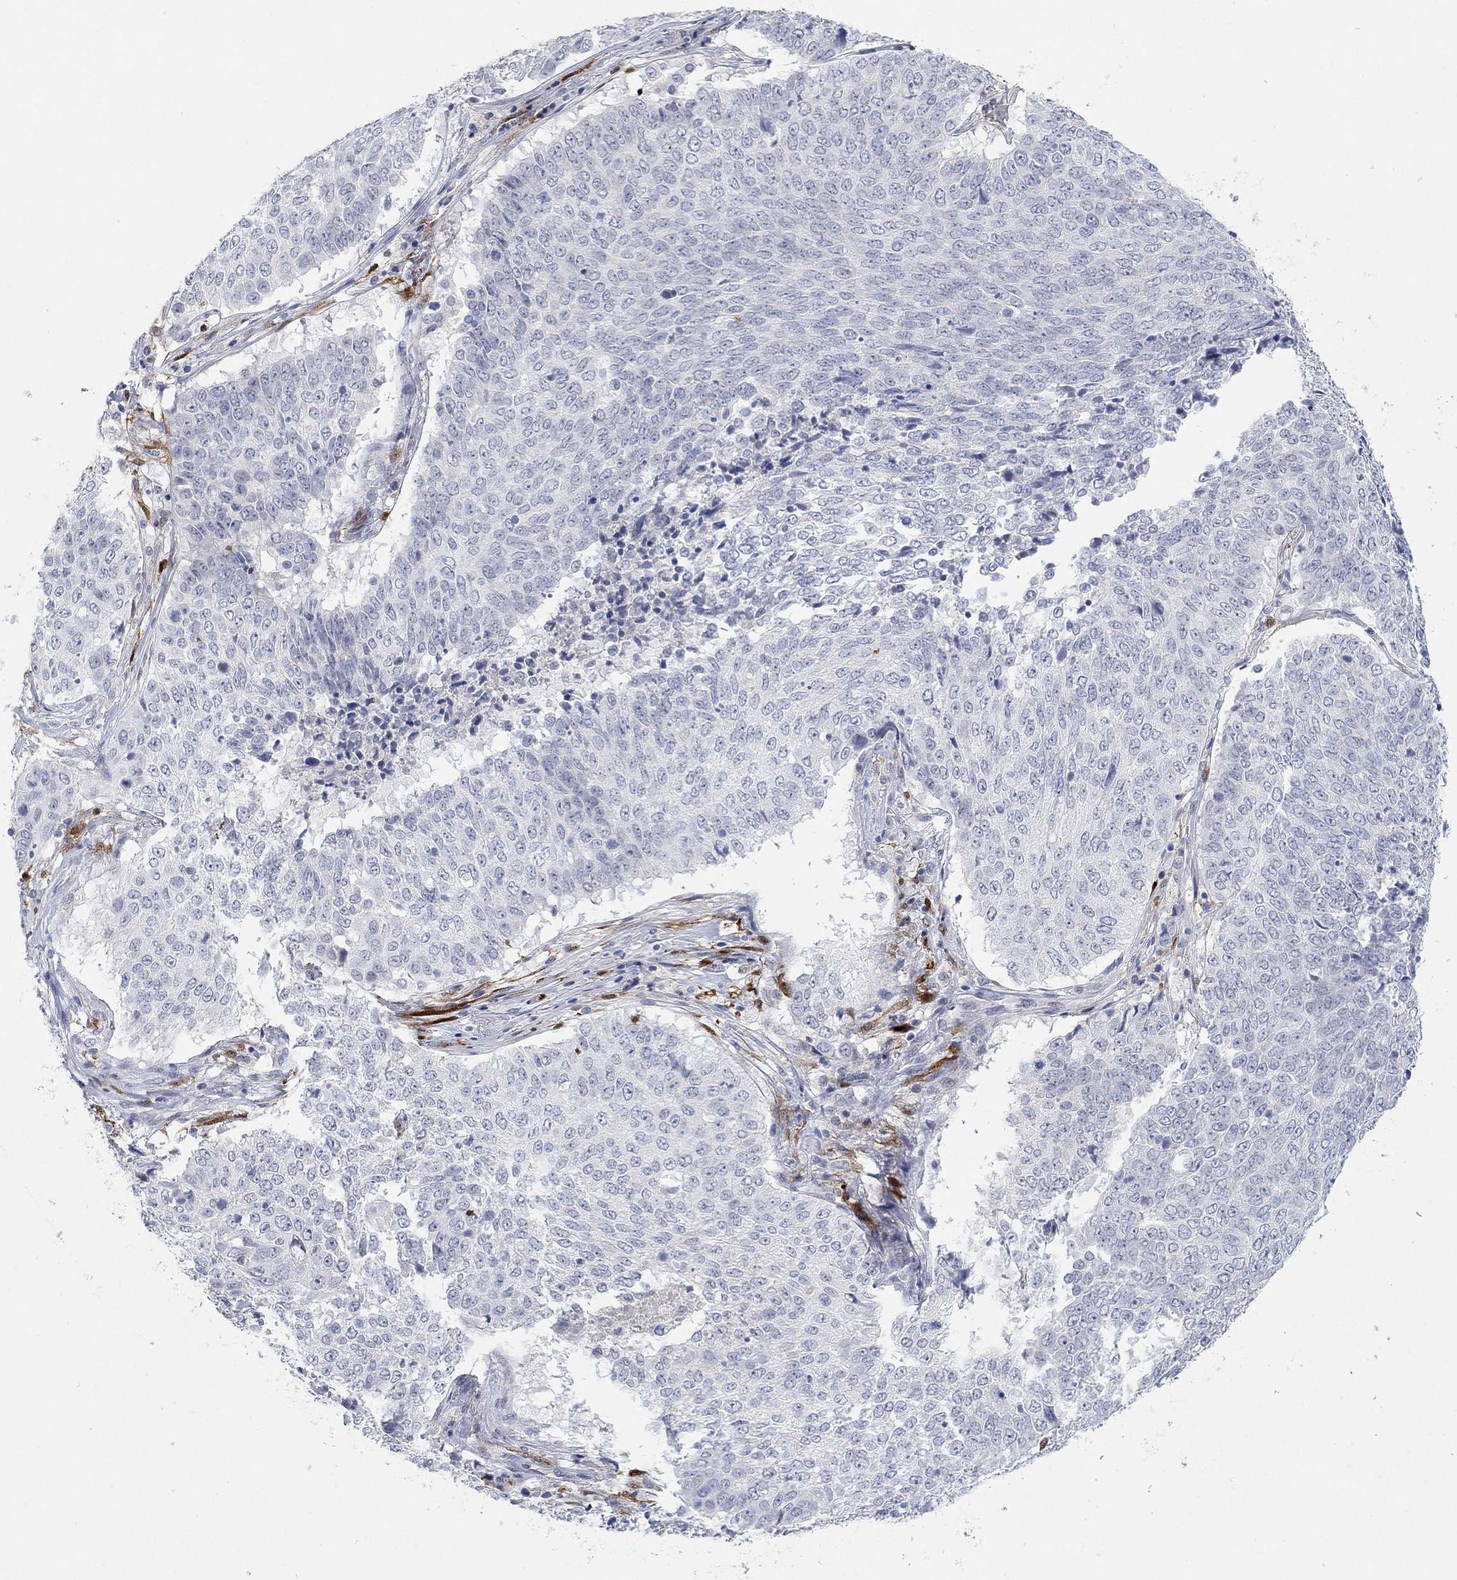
{"staining": {"intensity": "negative", "quantity": "none", "location": "none"}, "tissue": "lung cancer", "cell_type": "Tumor cells", "image_type": "cancer", "snomed": [{"axis": "morphology", "description": "Squamous cell carcinoma, NOS"}, {"axis": "topography", "description": "Lung"}], "caption": "Tumor cells show no significant protein staining in squamous cell carcinoma (lung).", "gene": "VAT1L", "patient": {"sex": "male", "age": 64}}